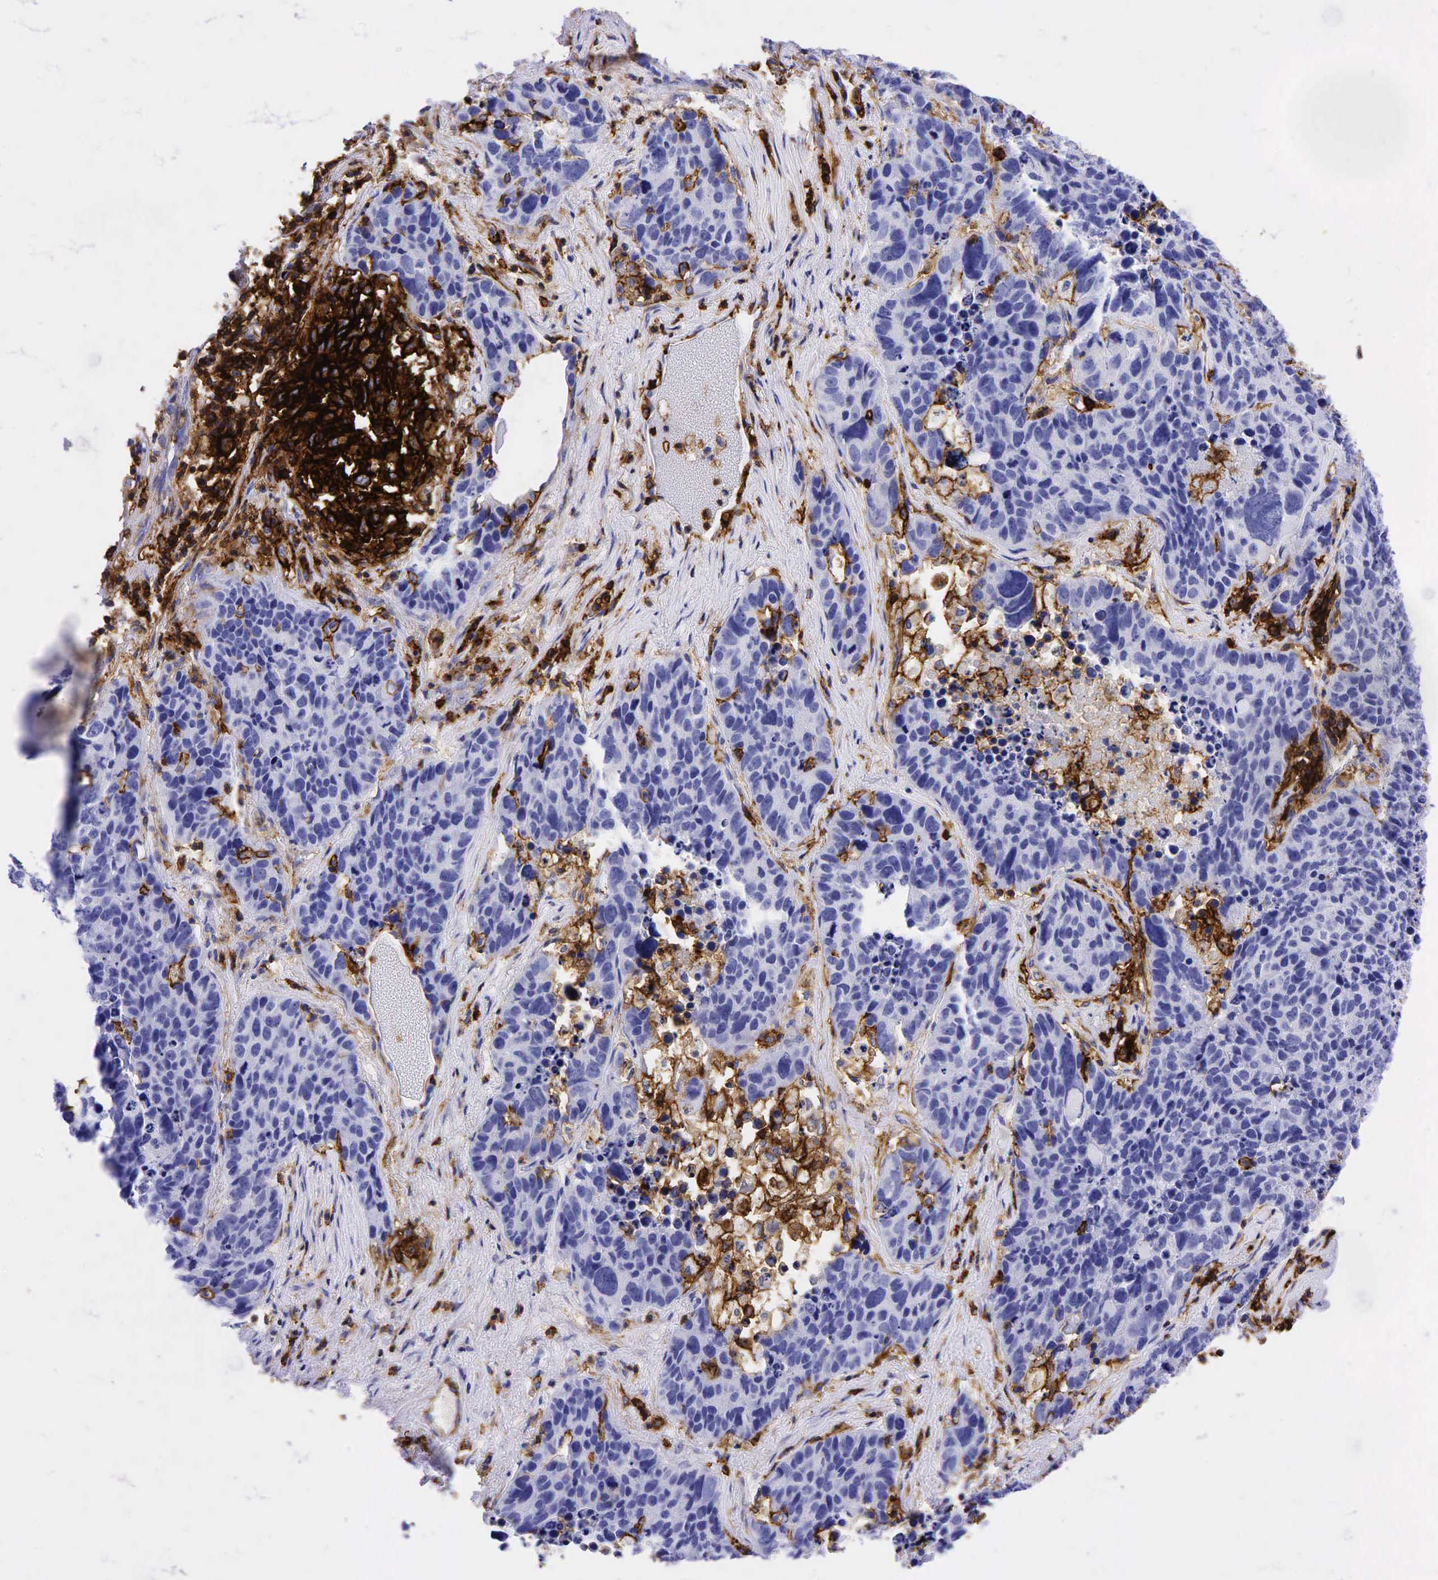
{"staining": {"intensity": "negative", "quantity": "none", "location": "none"}, "tissue": "lung cancer", "cell_type": "Tumor cells", "image_type": "cancer", "snomed": [{"axis": "morphology", "description": "Carcinoid, malignant, NOS"}, {"axis": "topography", "description": "Lung"}], "caption": "This is an immunohistochemistry (IHC) micrograph of lung cancer. There is no positivity in tumor cells.", "gene": "CD44", "patient": {"sex": "male", "age": 60}}